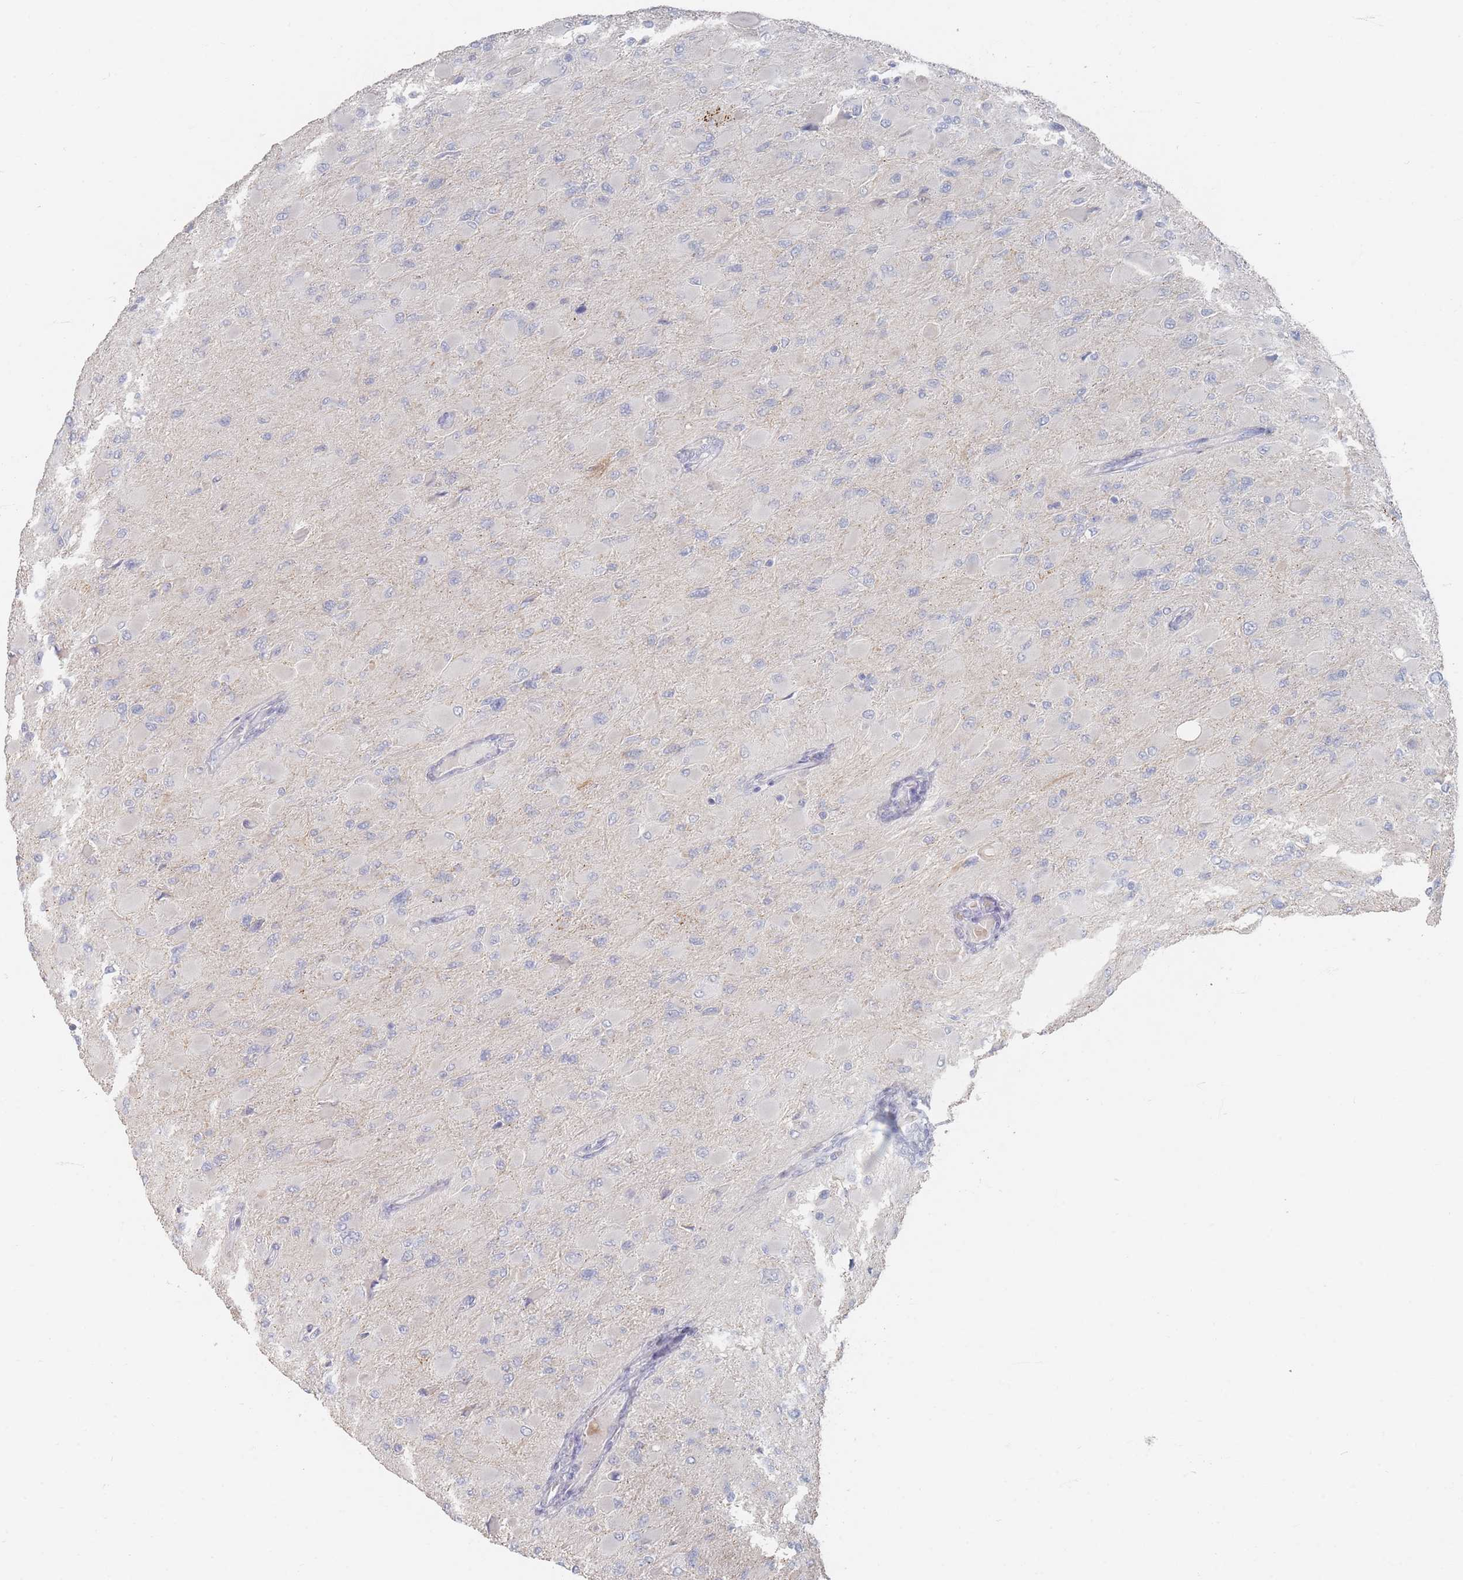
{"staining": {"intensity": "negative", "quantity": "none", "location": "none"}, "tissue": "glioma", "cell_type": "Tumor cells", "image_type": "cancer", "snomed": [{"axis": "morphology", "description": "Glioma, malignant, High grade"}, {"axis": "topography", "description": "Cerebral cortex"}], "caption": "The image demonstrates no significant staining in tumor cells of malignant high-grade glioma.", "gene": "HELZ2", "patient": {"sex": "female", "age": 36}}